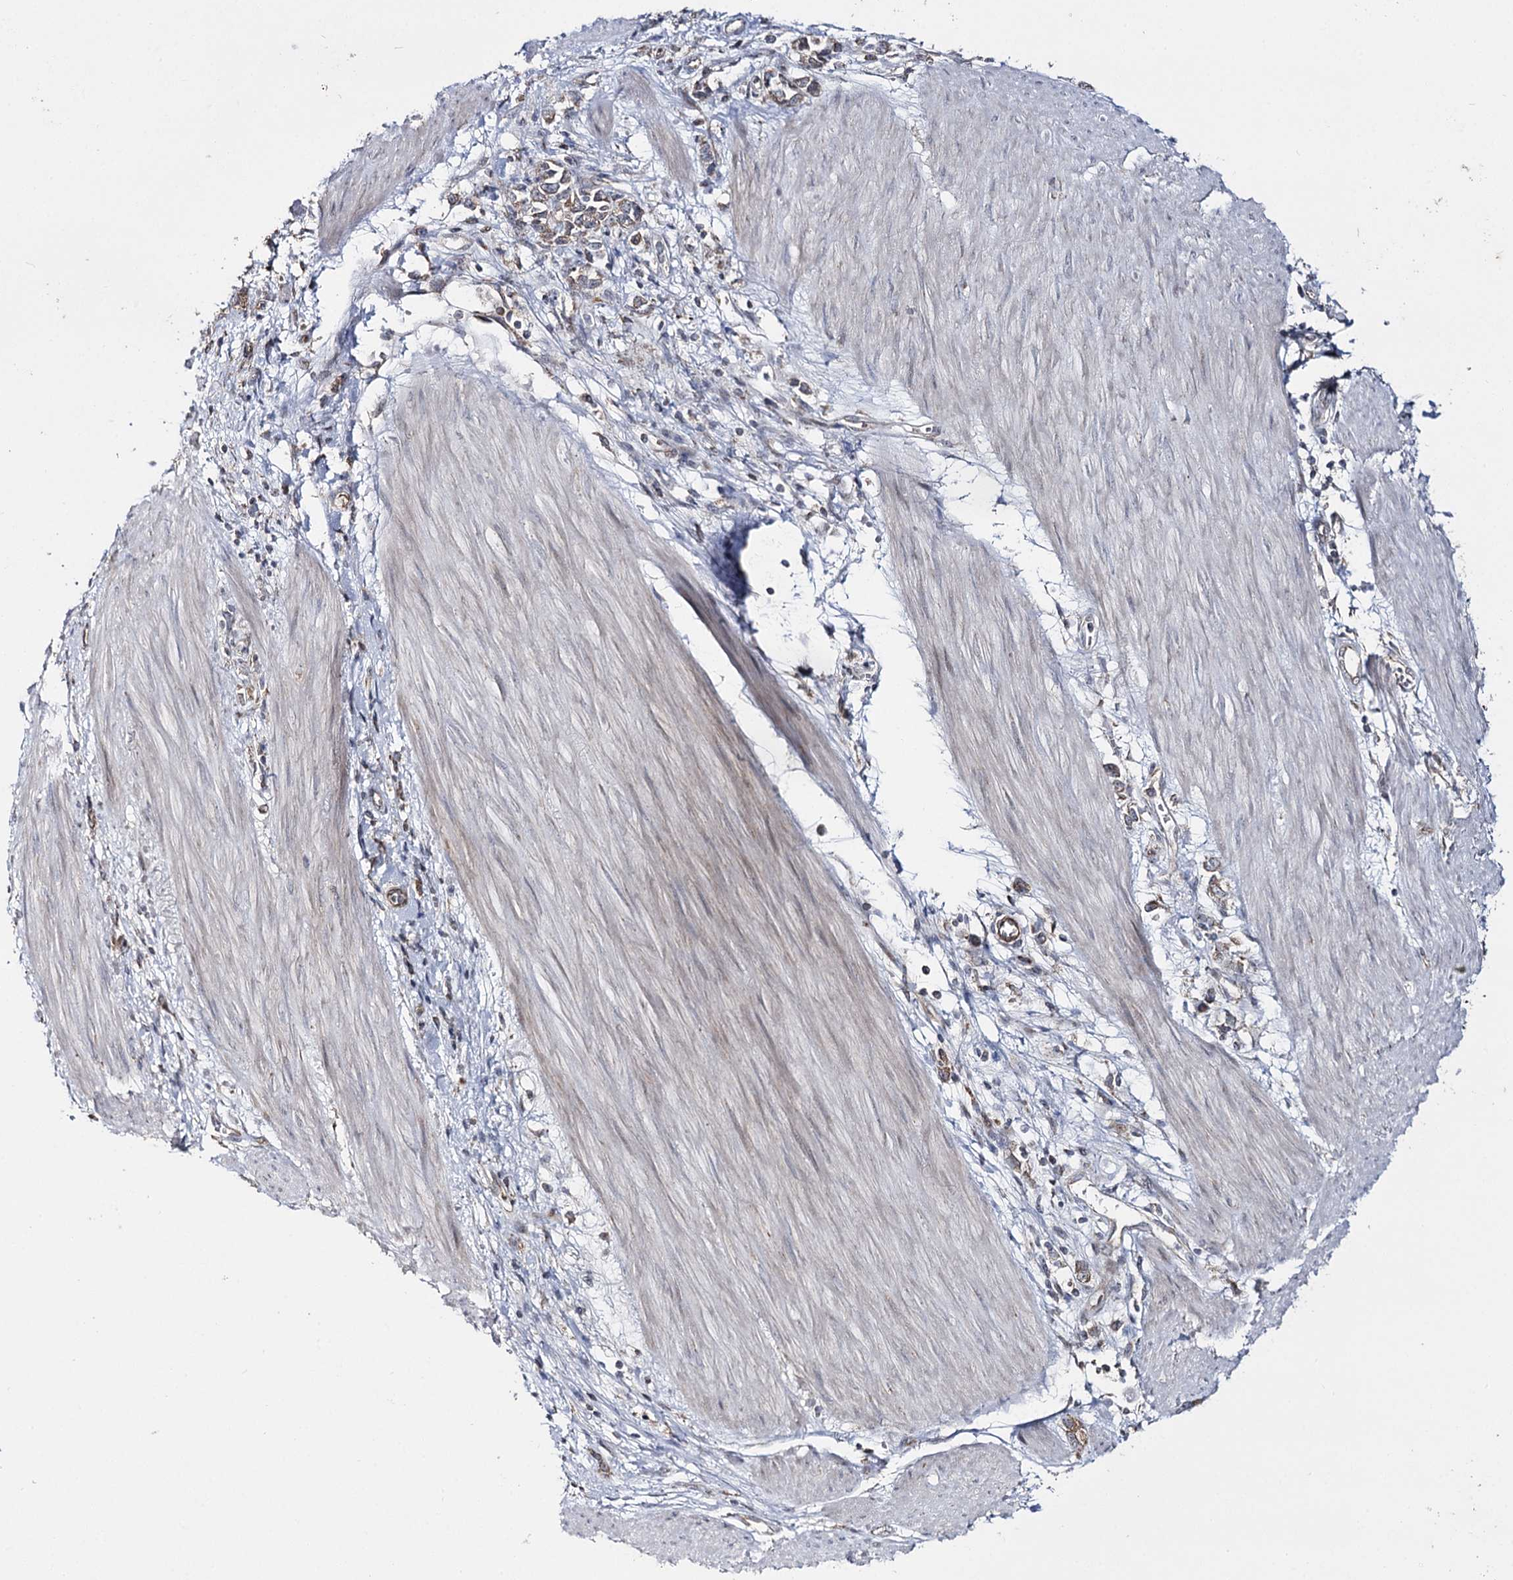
{"staining": {"intensity": "weak", "quantity": "25%-75%", "location": "cytoplasmic/membranous"}, "tissue": "stomach cancer", "cell_type": "Tumor cells", "image_type": "cancer", "snomed": [{"axis": "morphology", "description": "Adenocarcinoma, NOS"}, {"axis": "topography", "description": "Stomach"}], "caption": "The immunohistochemical stain shows weak cytoplasmic/membranous staining in tumor cells of stomach cancer (adenocarcinoma) tissue.", "gene": "CBR4", "patient": {"sex": "female", "age": 76}}